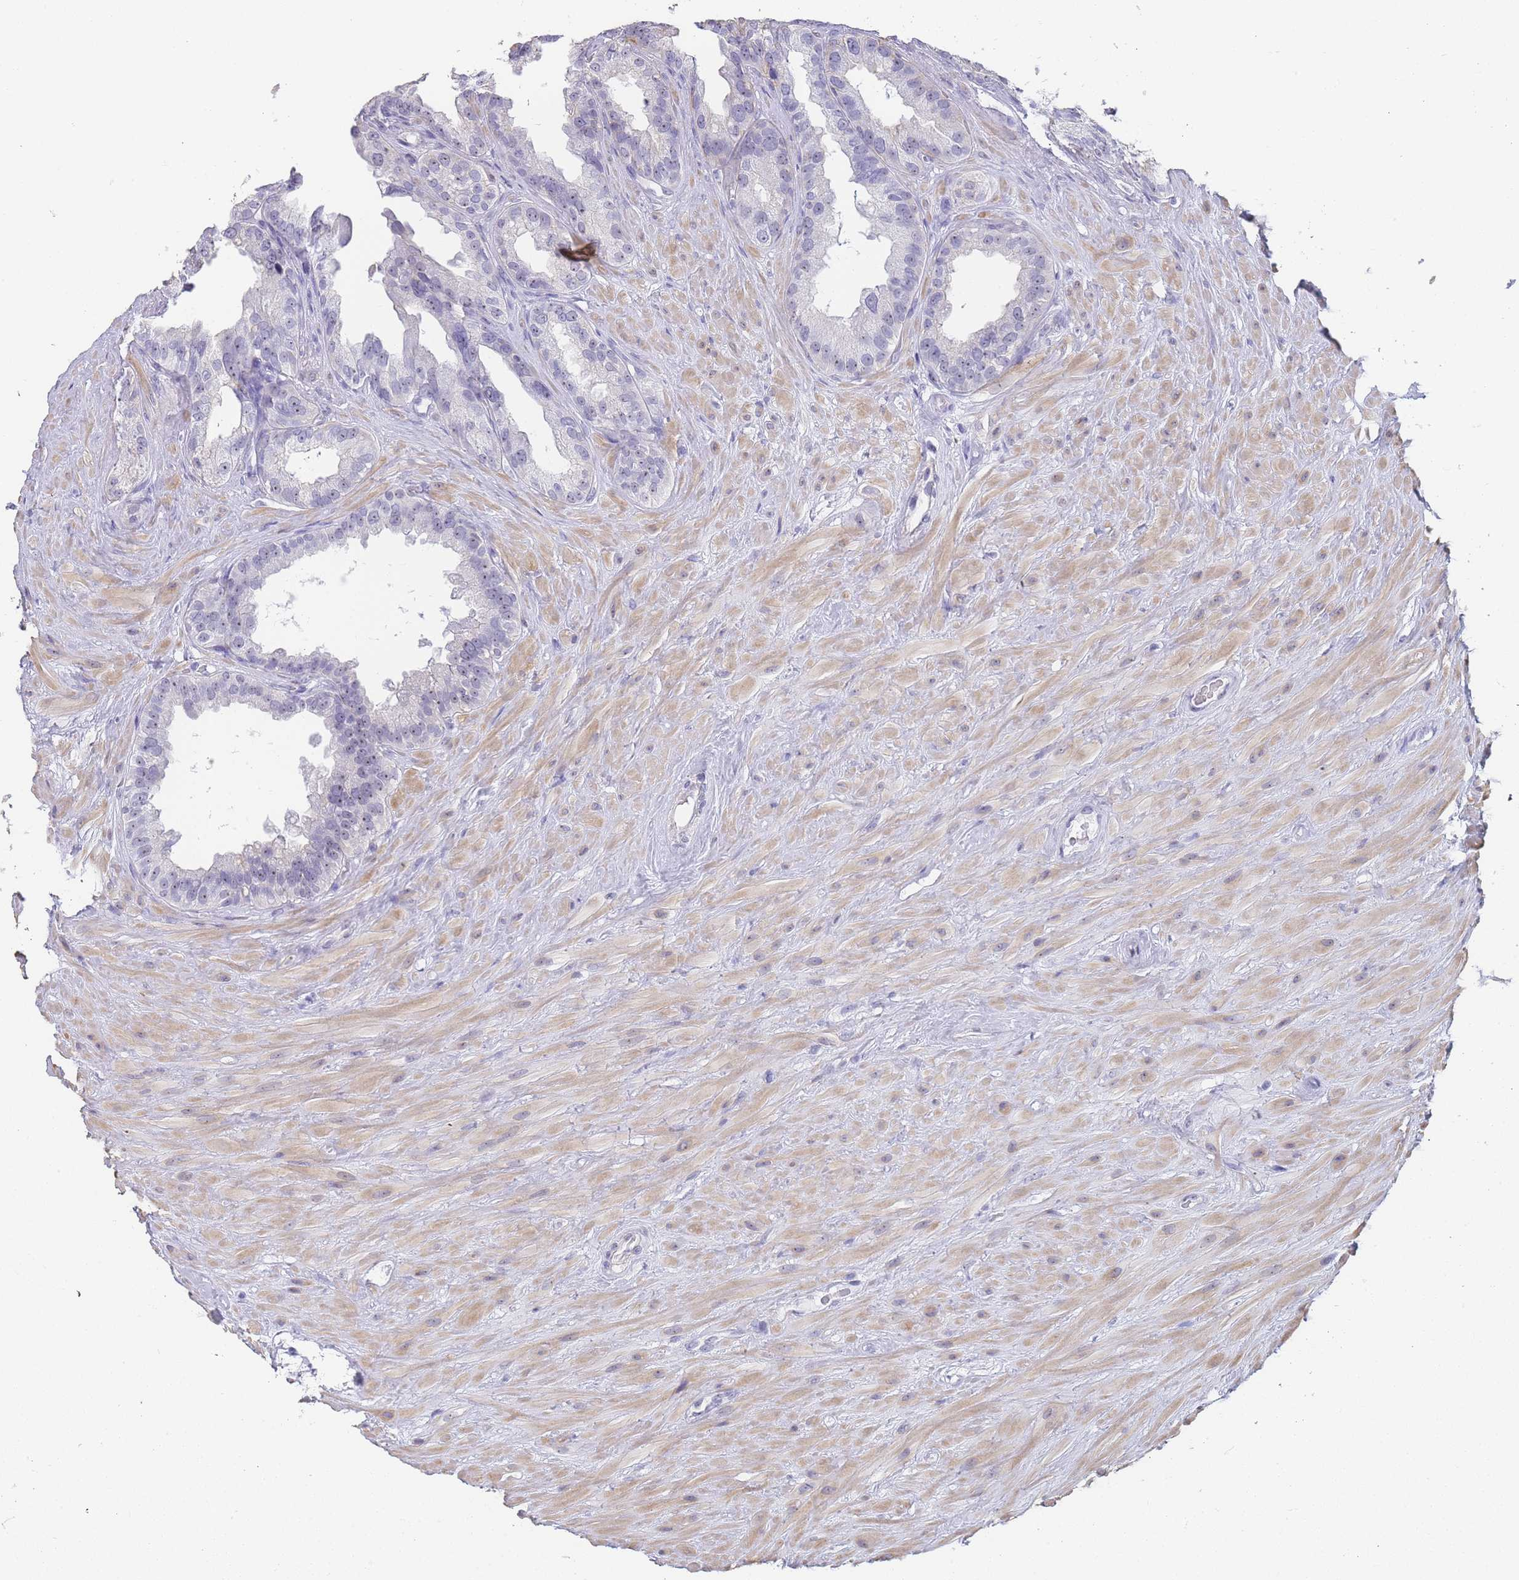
{"staining": {"intensity": "weak", "quantity": "<25%", "location": "nuclear"}, "tissue": "seminal vesicle", "cell_type": "Glandular cells", "image_type": "normal", "snomed": [{"axis": "morphology", "description": "Normal tissue, NOS"}, {"axis": "topography", "description": "Seminal veicle"}], "caption": "The histopathology image reveals no staining of glandular cells in unremarkable seminal vesicle.", "gene": "NOP14", "patient": {"sex": "male", "age": 80}}